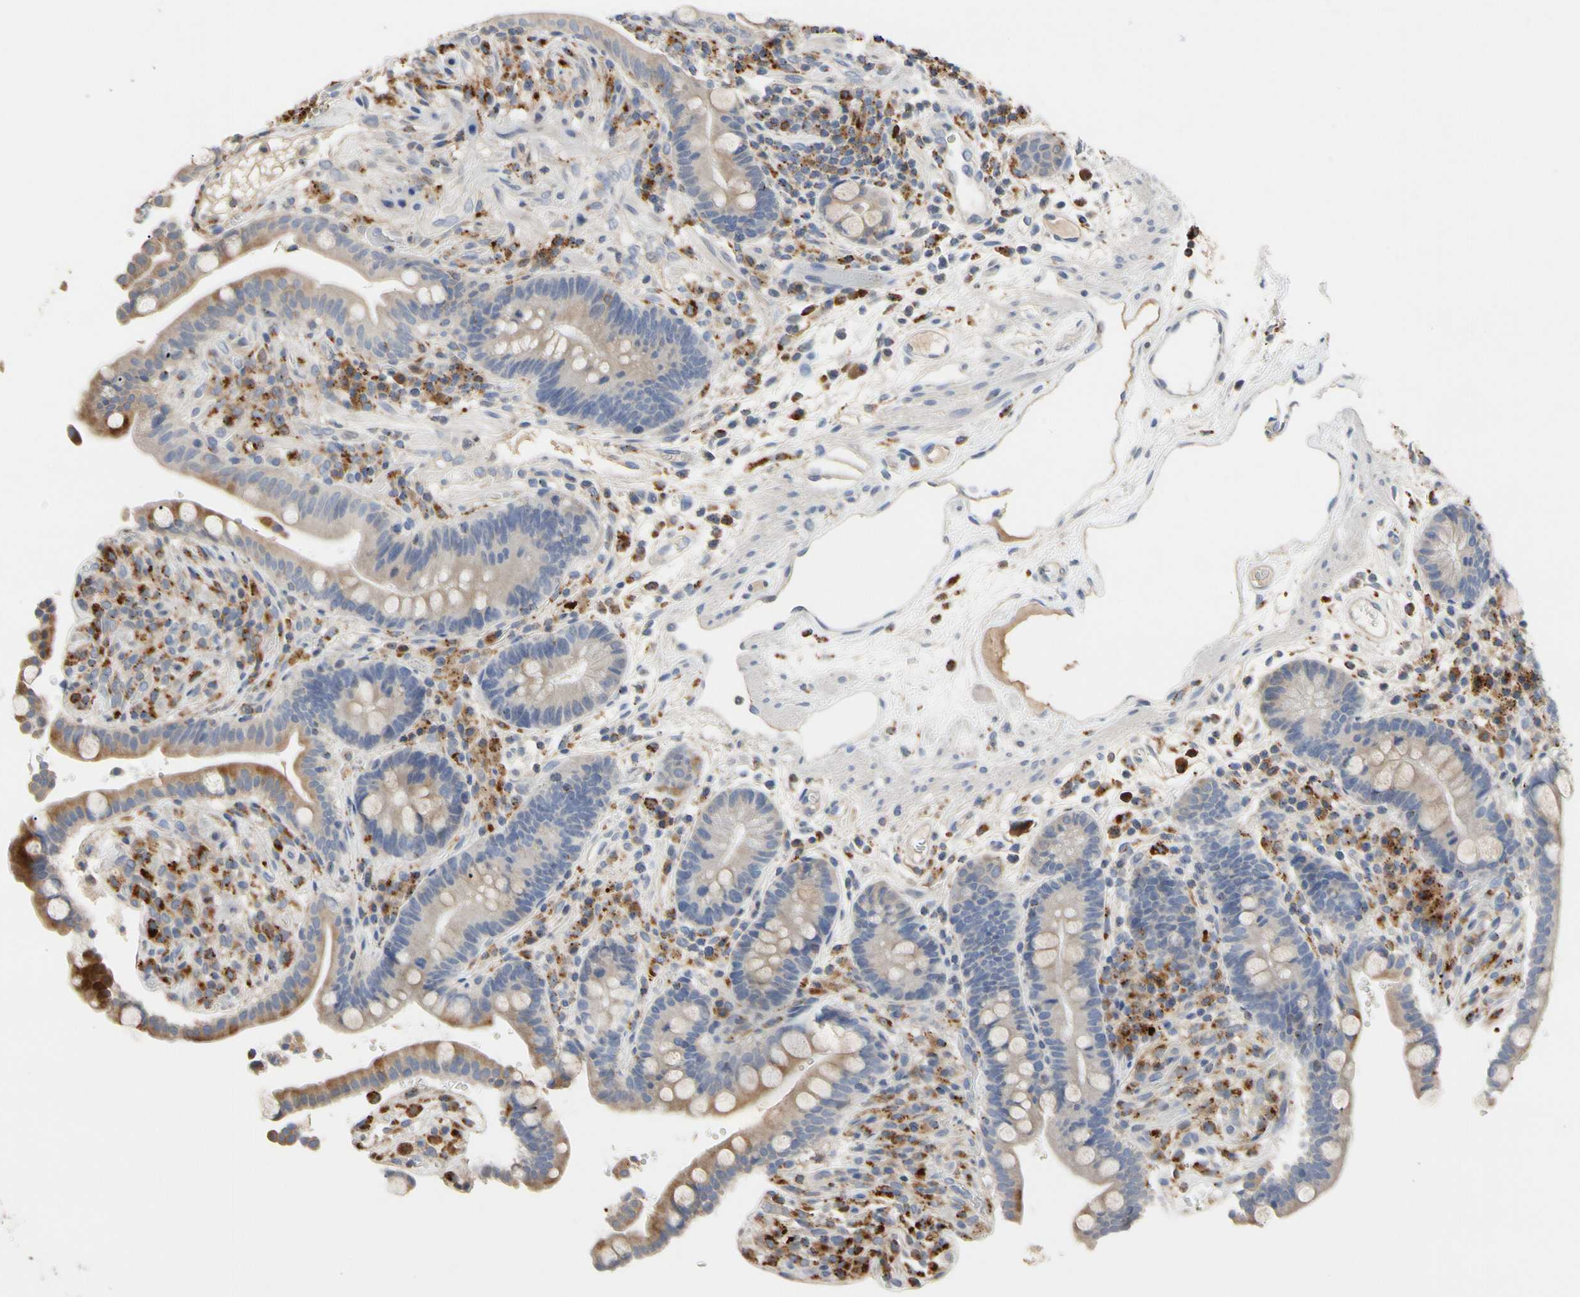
{"staining": {"intensity": "negative", "quantity": "none", "location": "none"}, "tissue": "colon", "cell_type": "Endothelial cells", "image_type": "normal", "snomed": [{"axis": "morphology", "description": "Normal tissue, NOS"}, {"axis": "topography", "description": "Colon"}], "caption": "An immunohistochemistry histopathology image of unremarkable colon is shown. There is no staining in endothelial cells of colon. (DAB (3,3'-diaminobenzidine) immunohistochemistry visualized using brightfield microscopy, high magnification).", "gene": "ADA2", "patient": {"sex": "male", "age": 73}}